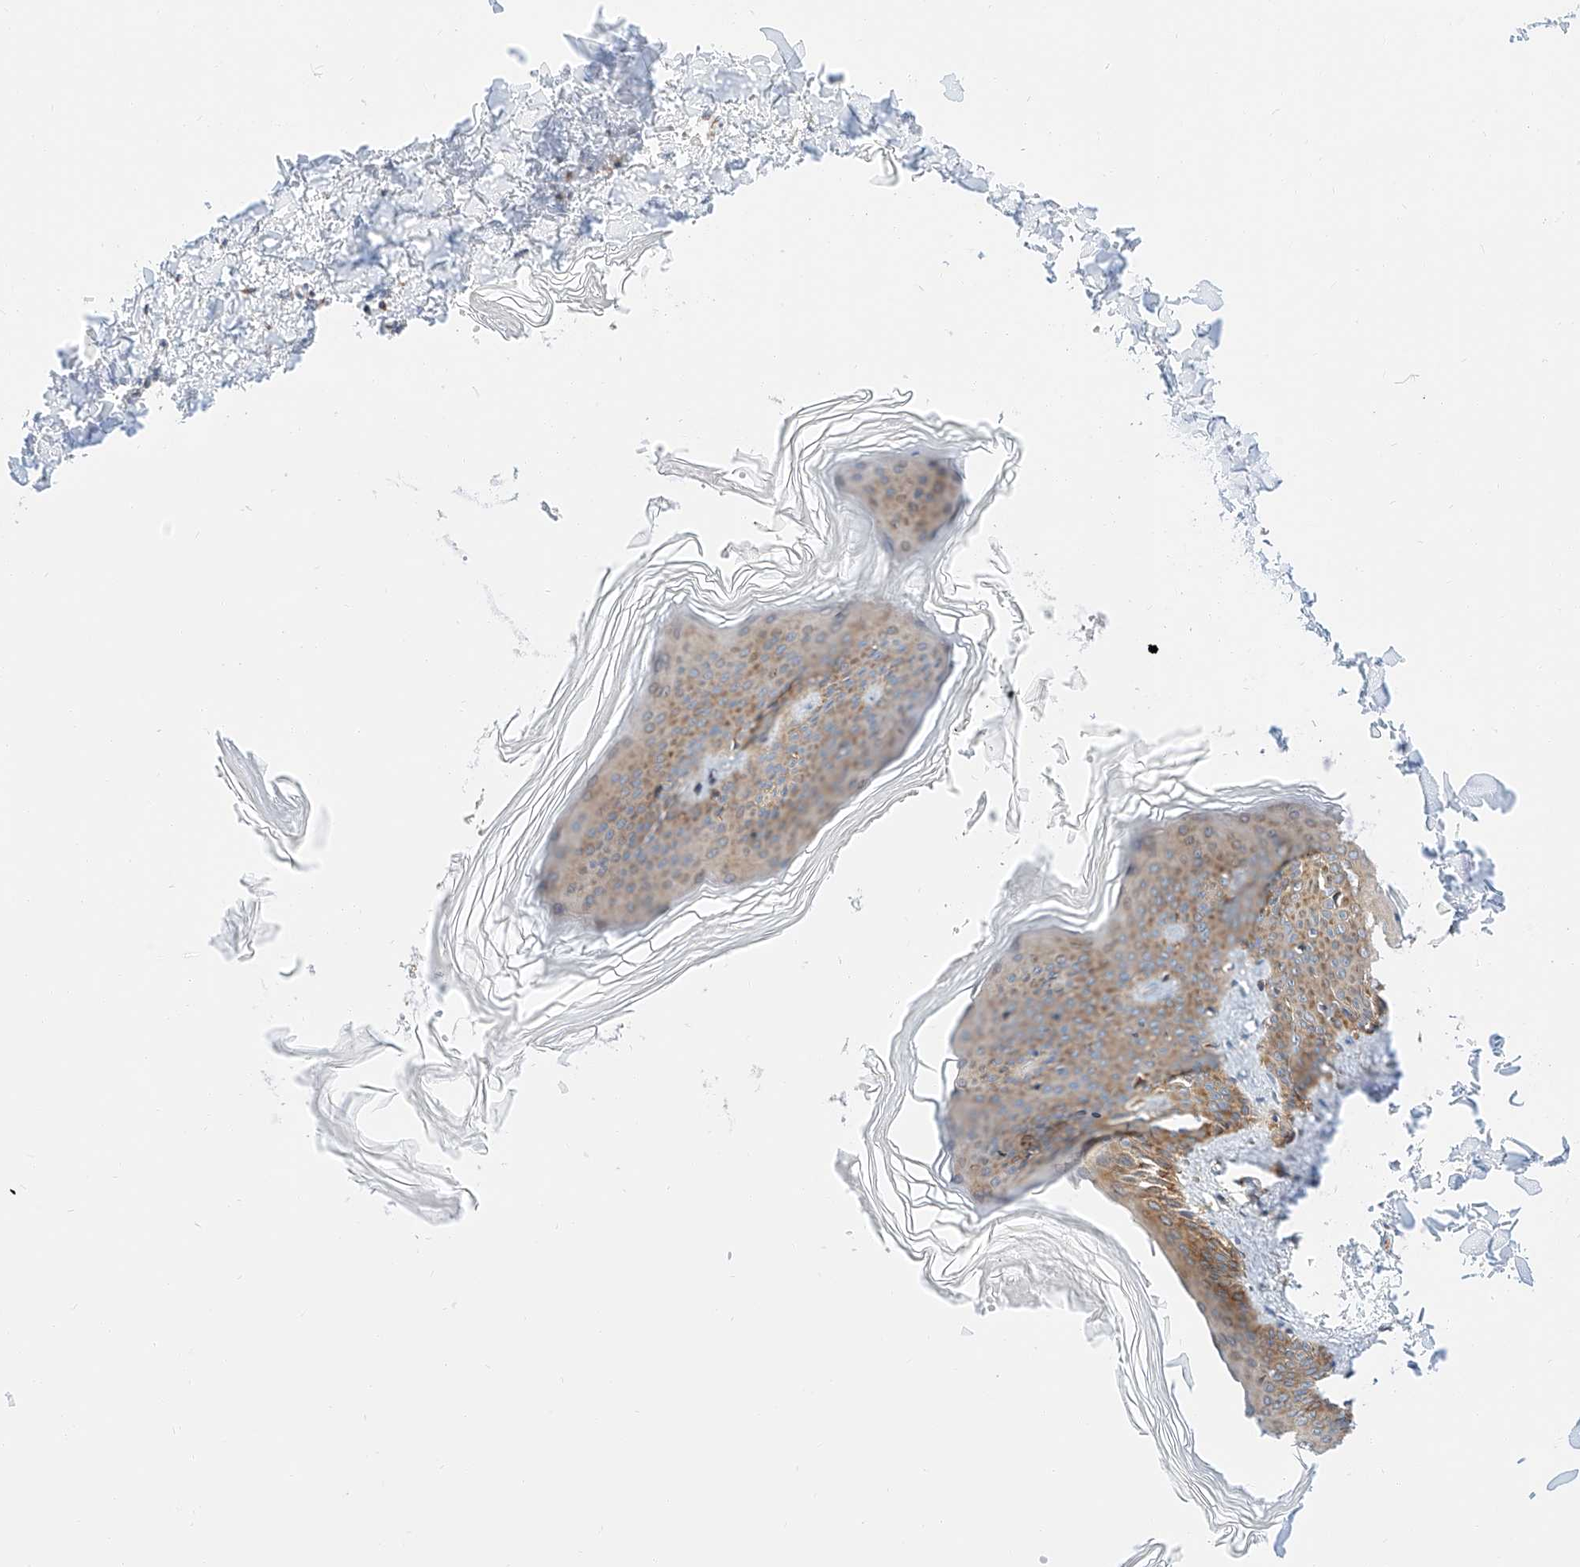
{"staining": {"intensity": "weak", "quantity": ">75%", "location": "cytoplasmic/membranous"}, "tissue": "skin", "cell_type": "Fibroblasts", "image_type": "normal", "snomed": [{"axis": "morphology", "description": "Normal tissue, NOS"}, {"axis": "topography", "description": "Skin"}], "caption": "Normal skin shows weak cytoplasmic/membranous staining in about >75% of fibroblasts, visualized by immunohistochemistry.", "gene": "CARMIL1", "patient": {"sex": "female", "age": 27}}